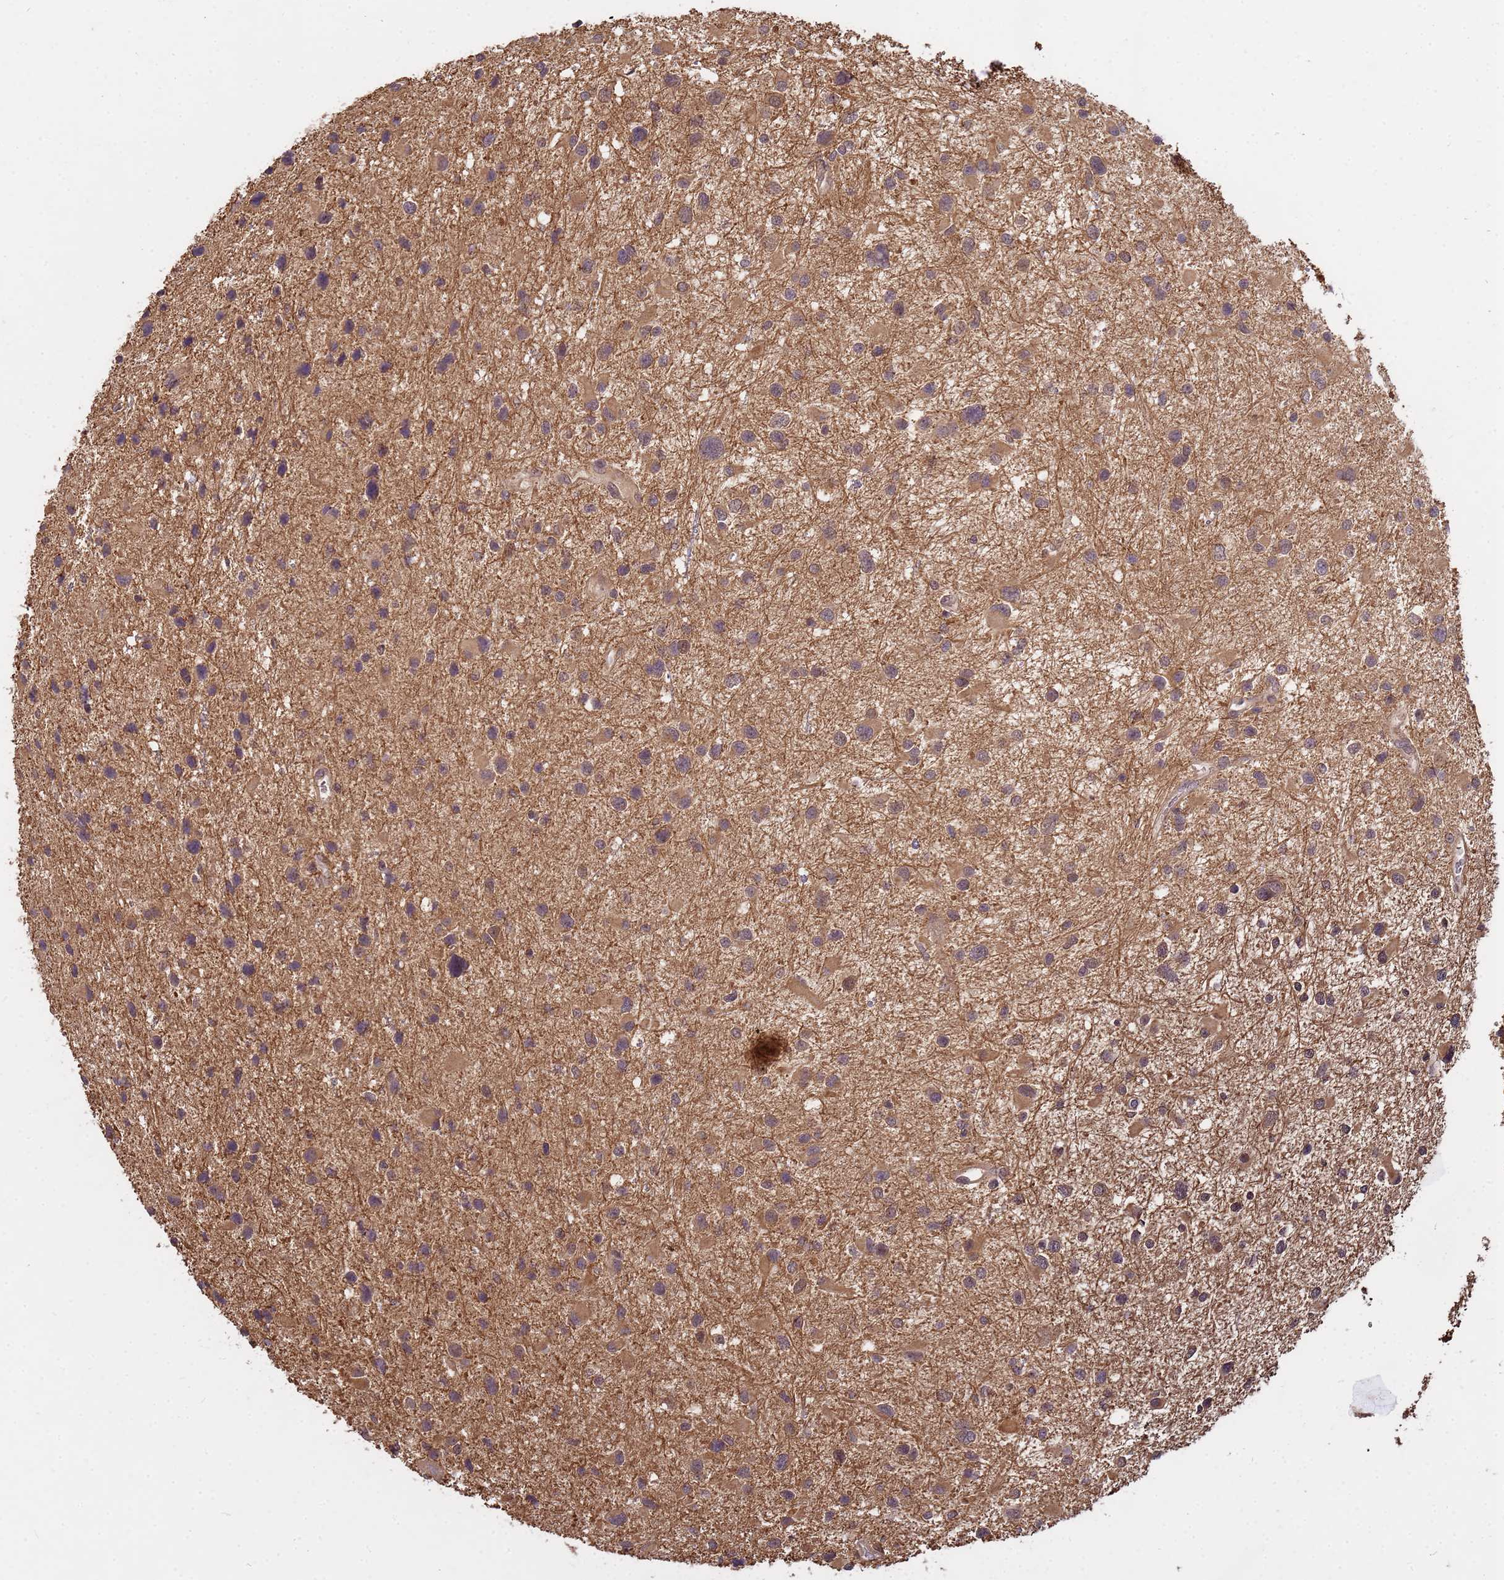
{"staining": {"intensity": "weak", "quantity": "25%-75%", "location": "cytoplasmic/membranous"}, "tissue": "glioma", "cell_type": "Tumor cells", "image_type": "cancer", "snomed": [{"axis": "morphology", "description": "Glioma, malignant, Low grade"}, {"axis": "topography", "description": "Brain"}], "caption": "Protein positivity by immunohistochemistry (IHC) shows weak cytoplasmic/membranous positivity in approximately 25%-75% of tumor cells in glioma.", "gene": "NPEPPS", "patient": {"sex": "female", "age": 32}}